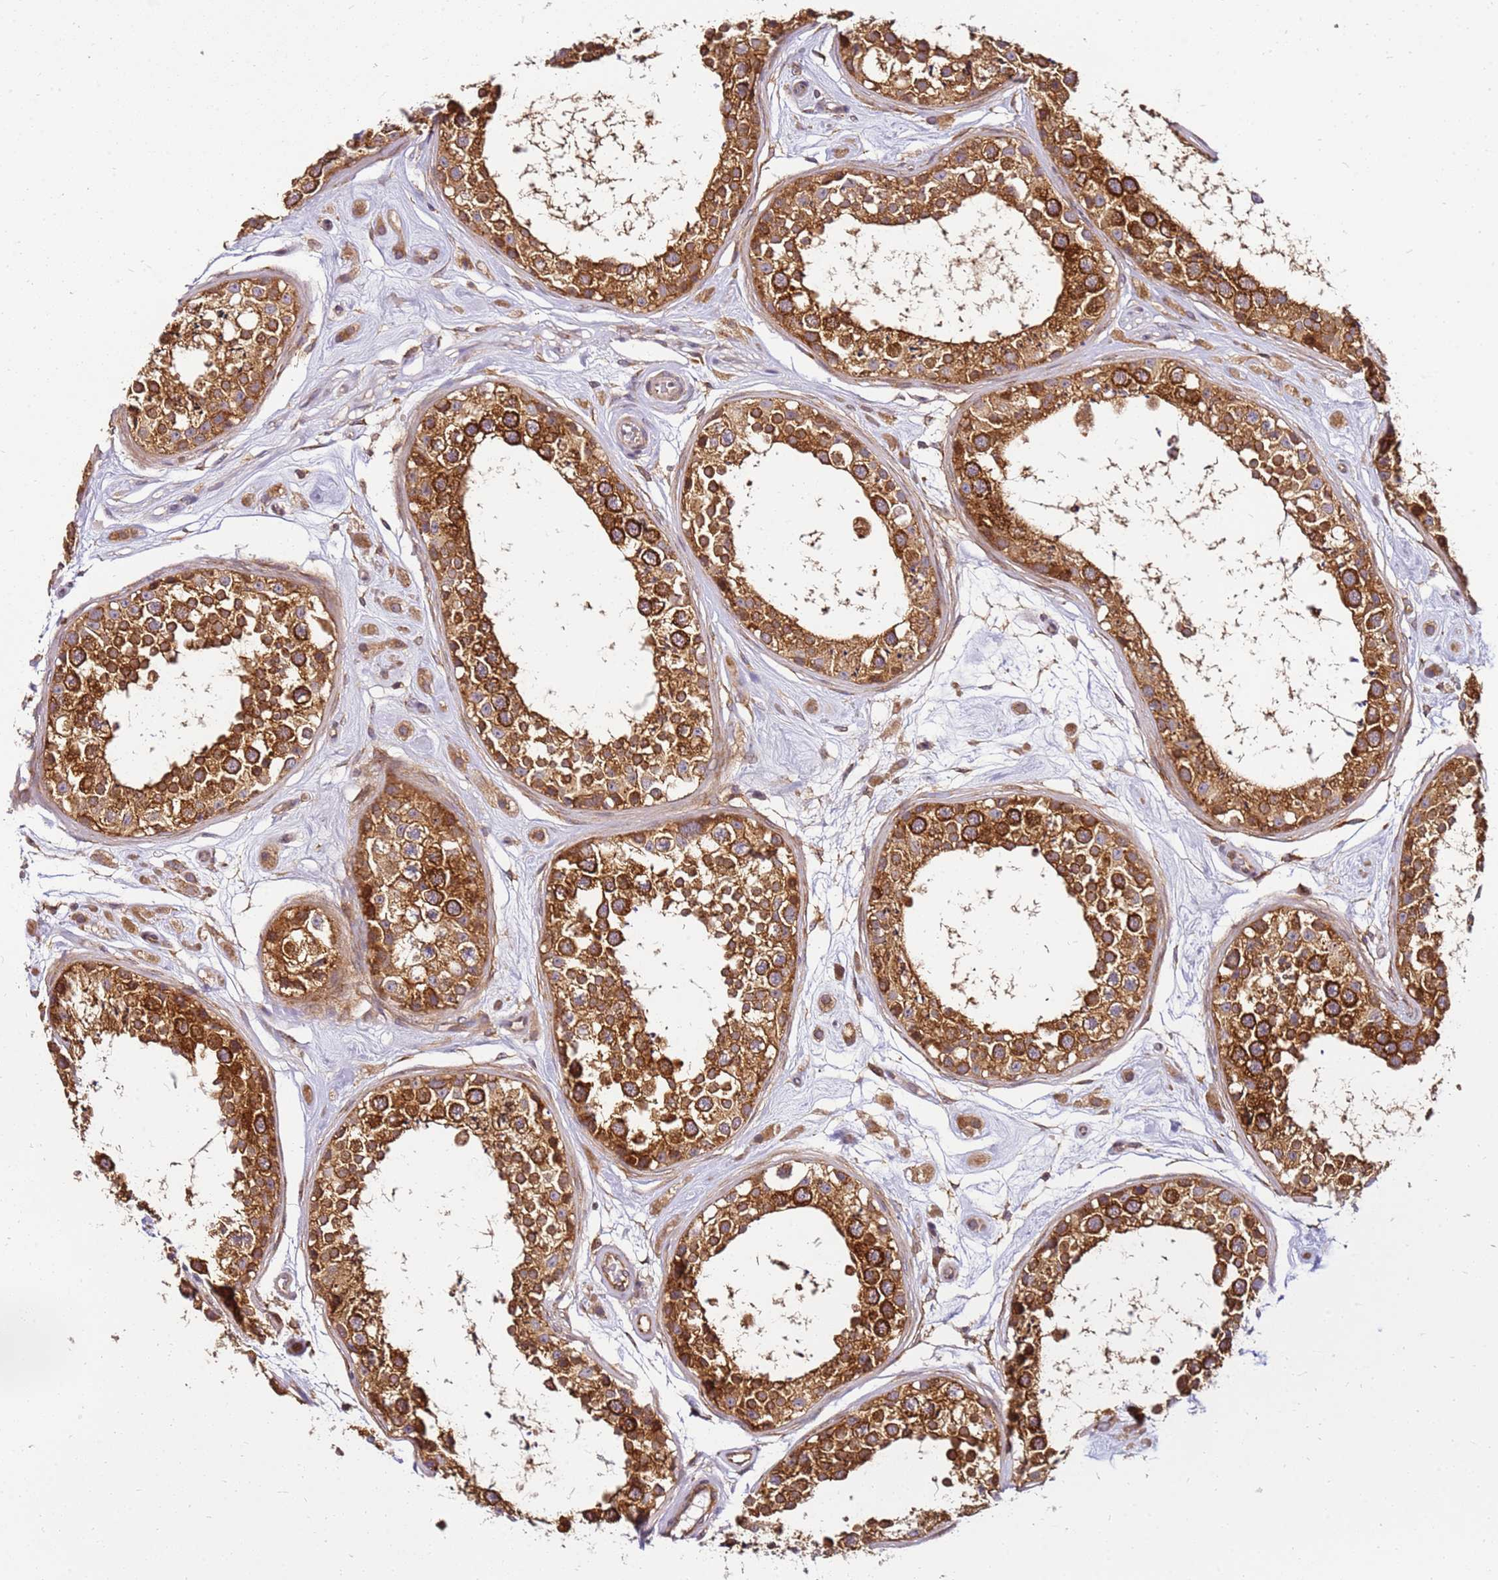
{"staining": {"intensity": "strong", "quantity": ">75%", "location": "cytoplasmic/membranous"}, "tissue": "testis", "cell_type": "Cells in seminiferous ducts", "image_type": "normal", "snomed": [{"axis": "morphology", "description": "Normal tissue, NOS"}, {"axis": "topography", "description": "Testis"}], "caption": "Immunohistochemical staining of normal human testis shows high levels of strong cytoplasmic/membranous expression in approximately >75% of cells in seminiferous ducts.", "gene": "PIH1D1", "patient": {"sex": "male", "age": 25}}